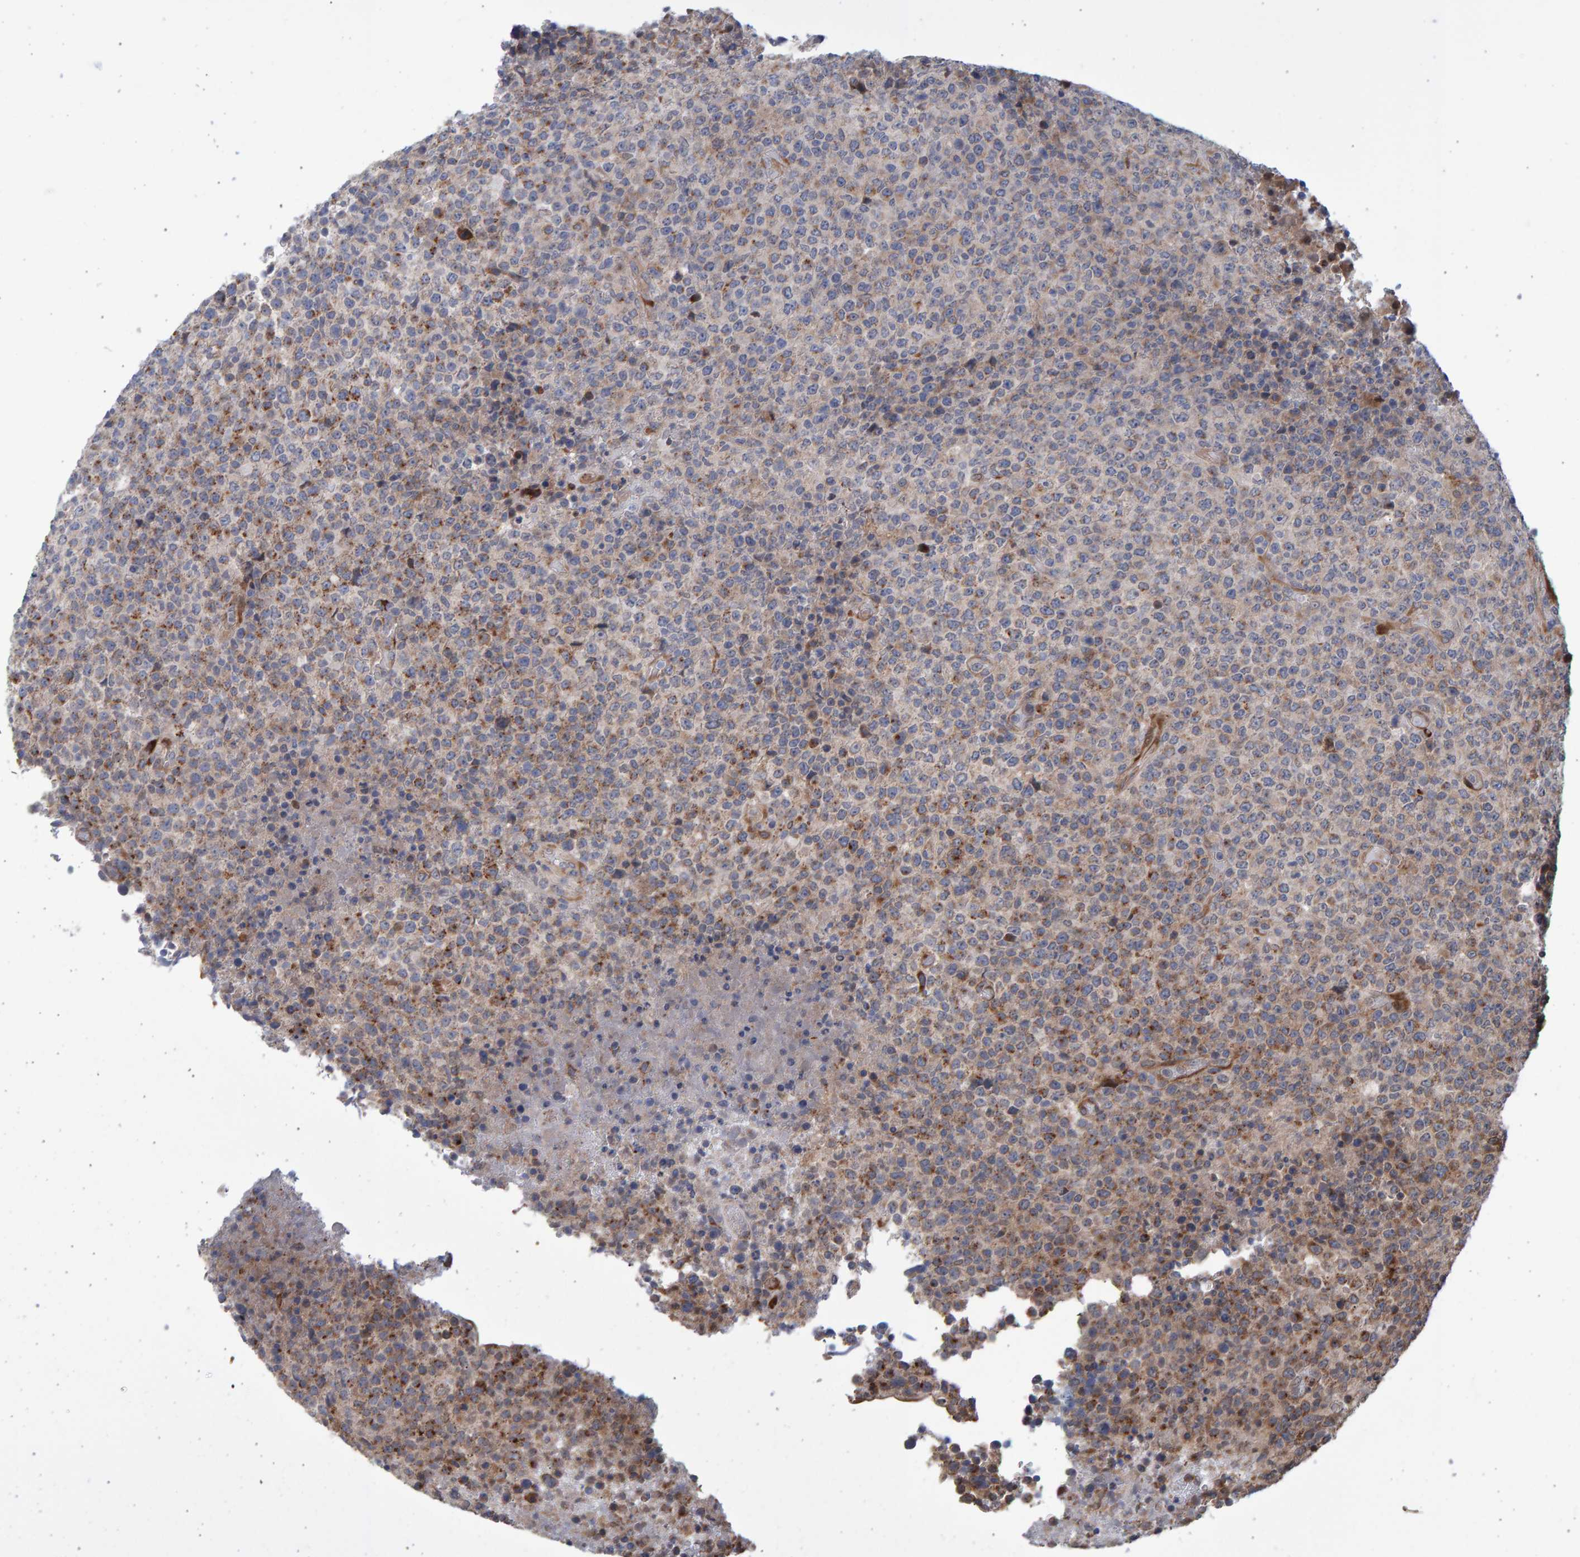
{"staining": {"intensity": "moderate", "quantity": "<25%", "location": "cytoplasmic/membranous"}, "tissue": "lymphoma", "cell_type": "Tumor cells", "image_type": "cancer", "snomed": [{"axis": "morphology", "description": "Malignant lymphoma, non-Hodgkin's type, High grade"}, {"axis": "topography", "description": "Lymph node"}], "caption": "Protein positivity by IHC shows moderate cytoplasmic/membranous expression in about <25% of tumor cells in lymphoma.", "gene": "LRBA", "patient": {"sex": "male", "age": 13}}